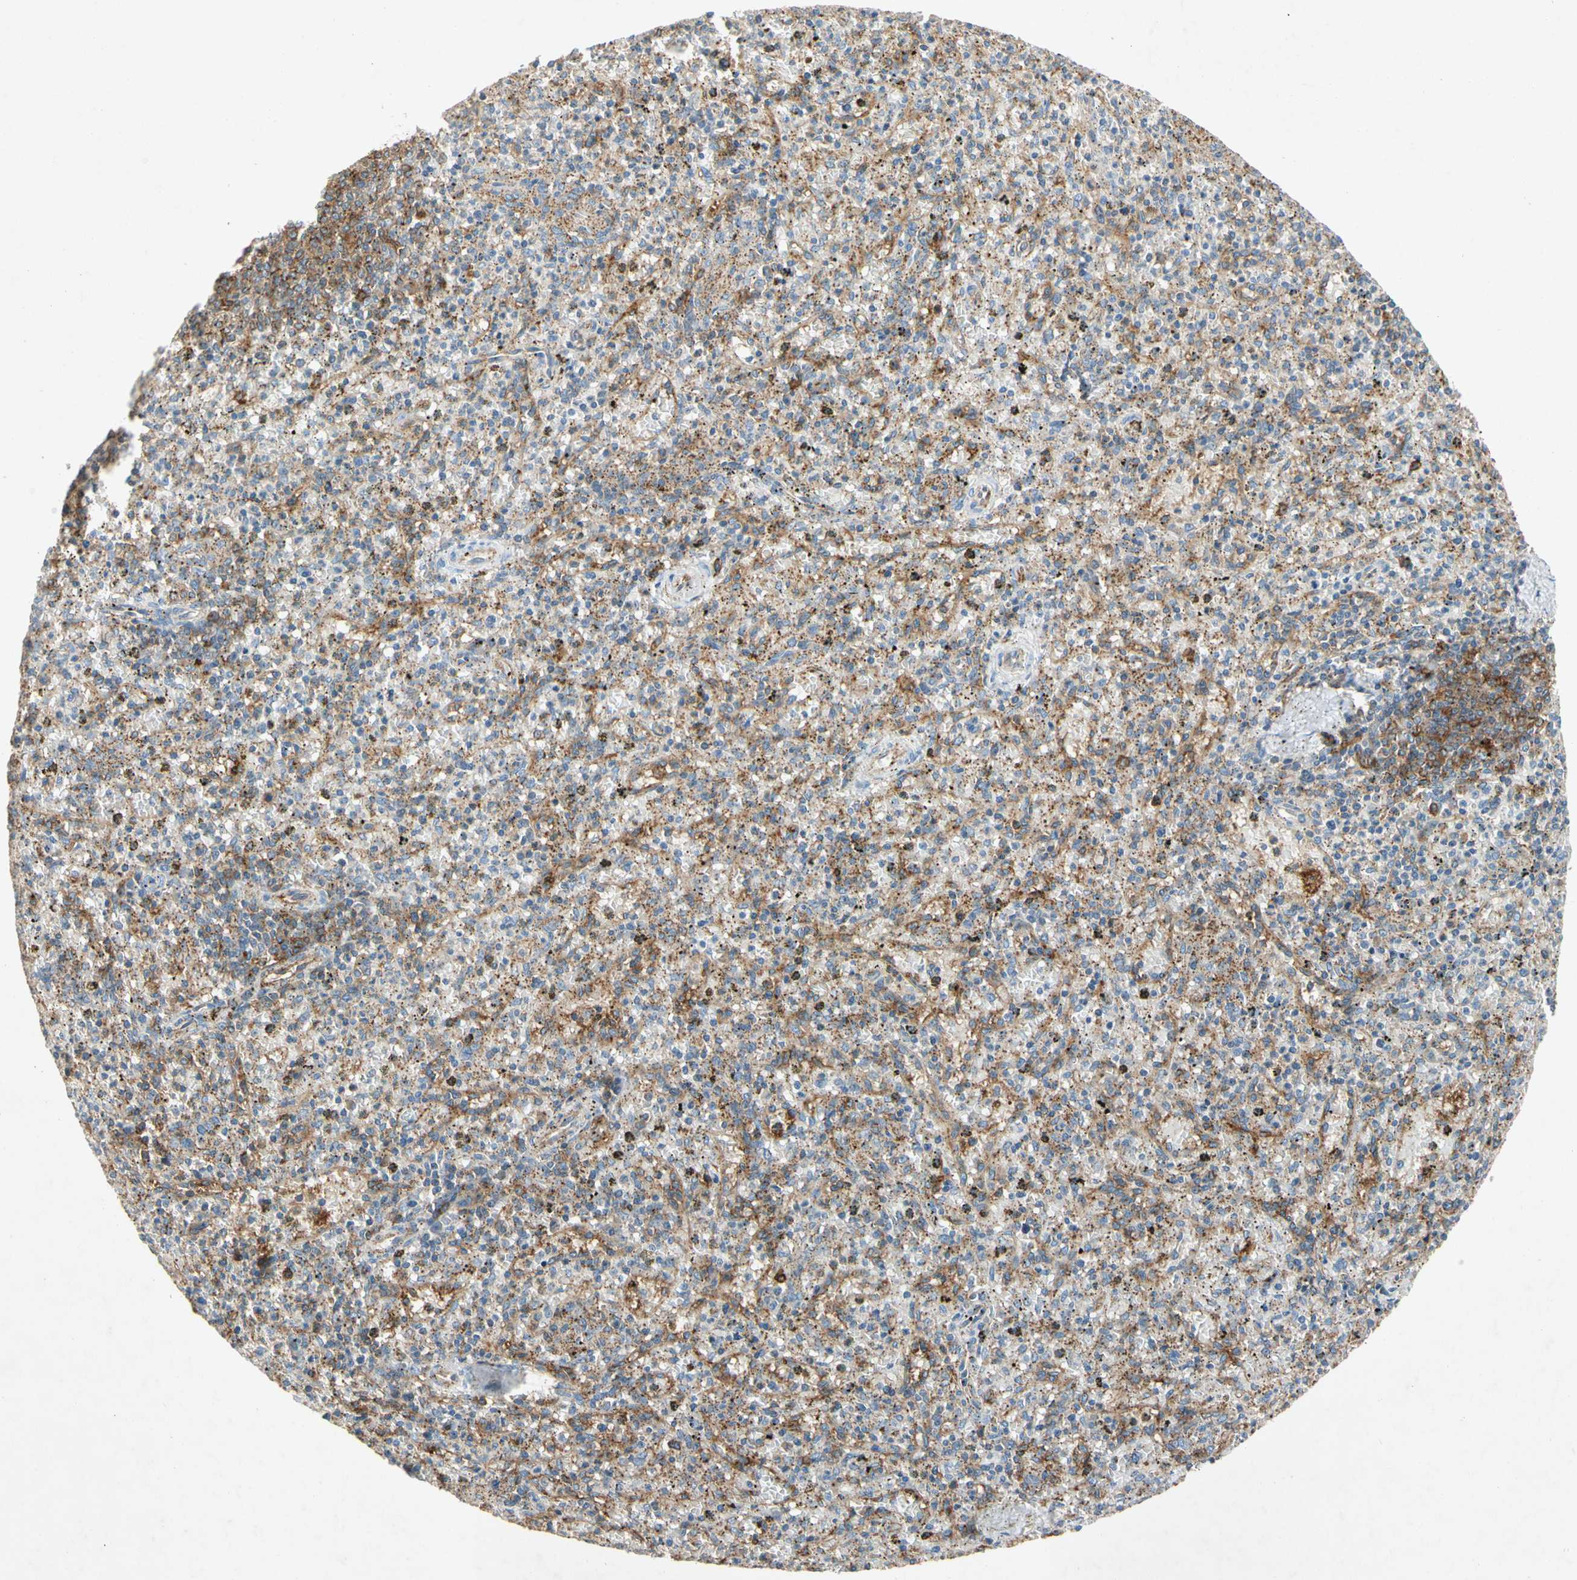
{"staining": {"intensity": "moderate", "quantity": "25%-75%", "location": "cytoplasmic/membranous"}, "tissue": "spleen", "cell_type": "Cells in red pulp", "image_type": "normal", "snomed": [{"axis": "morphology", "description": "Normal tissue, NOS"}, {"axis": "topography", "description": "Spleen"}], "caption": "DAB immunohistochemical staining of benign human spleen exhibits moderate cytoplasmic/membranous protein expression in approximately 25%-75% of cells in red pulp.", "gene": "NDFIP2", "patient": {"sex": "male", "age": 72}}